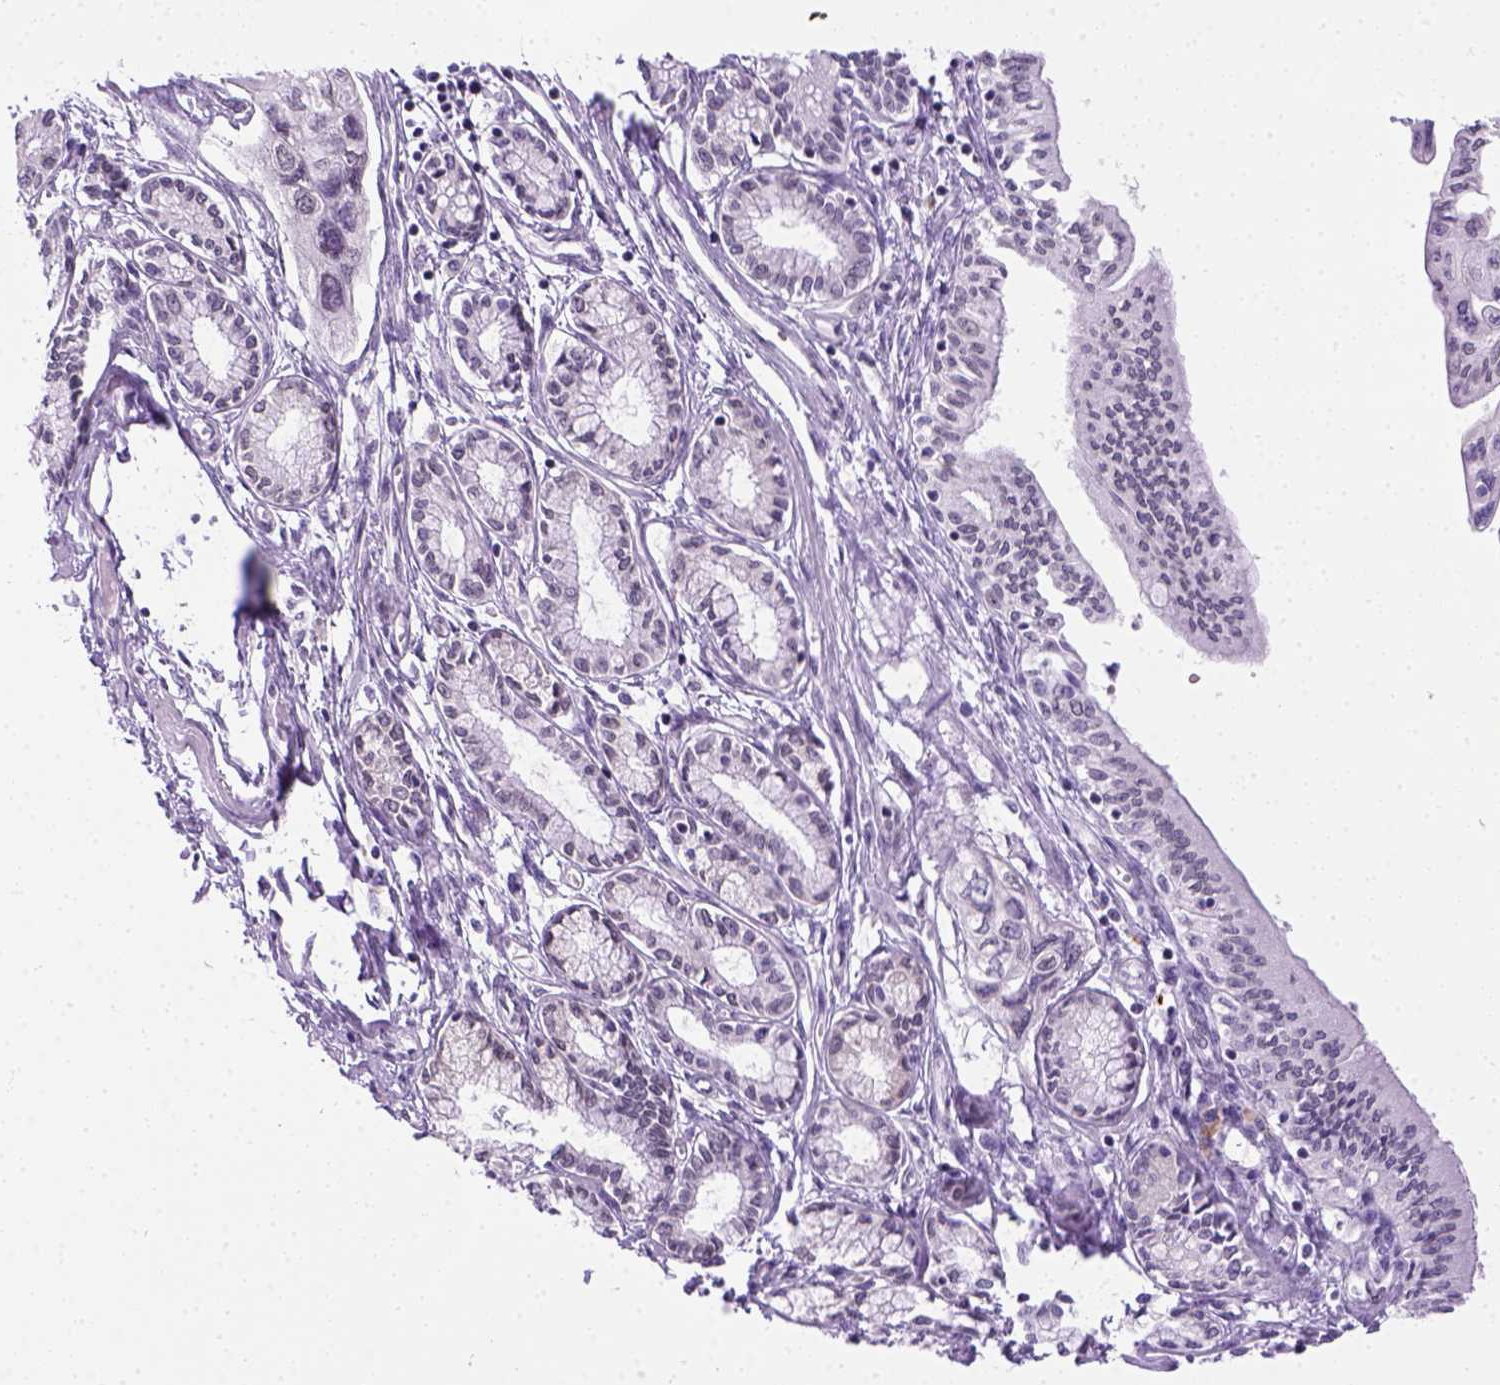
{"staining": {"intensity": "negative", "quantity": "none", "location": "none"}, "tissue": "pancreatic cancer", "cell_type": "Tumor cells", "image_type": "cancer", "snomed": [{"axis": "morphology", "description": "Adenocarcinoma, NOS"}, {"axis": "topography", "description": "Pancreas"}], "caption": "Immunohistochemistry histopathology image of pancreatic adenocarcinoma stained for a protein (brown), which displays no positivity in tumor cells.", "gene": "FAM184B", "patient": {"sex": "female", "age": 76}}